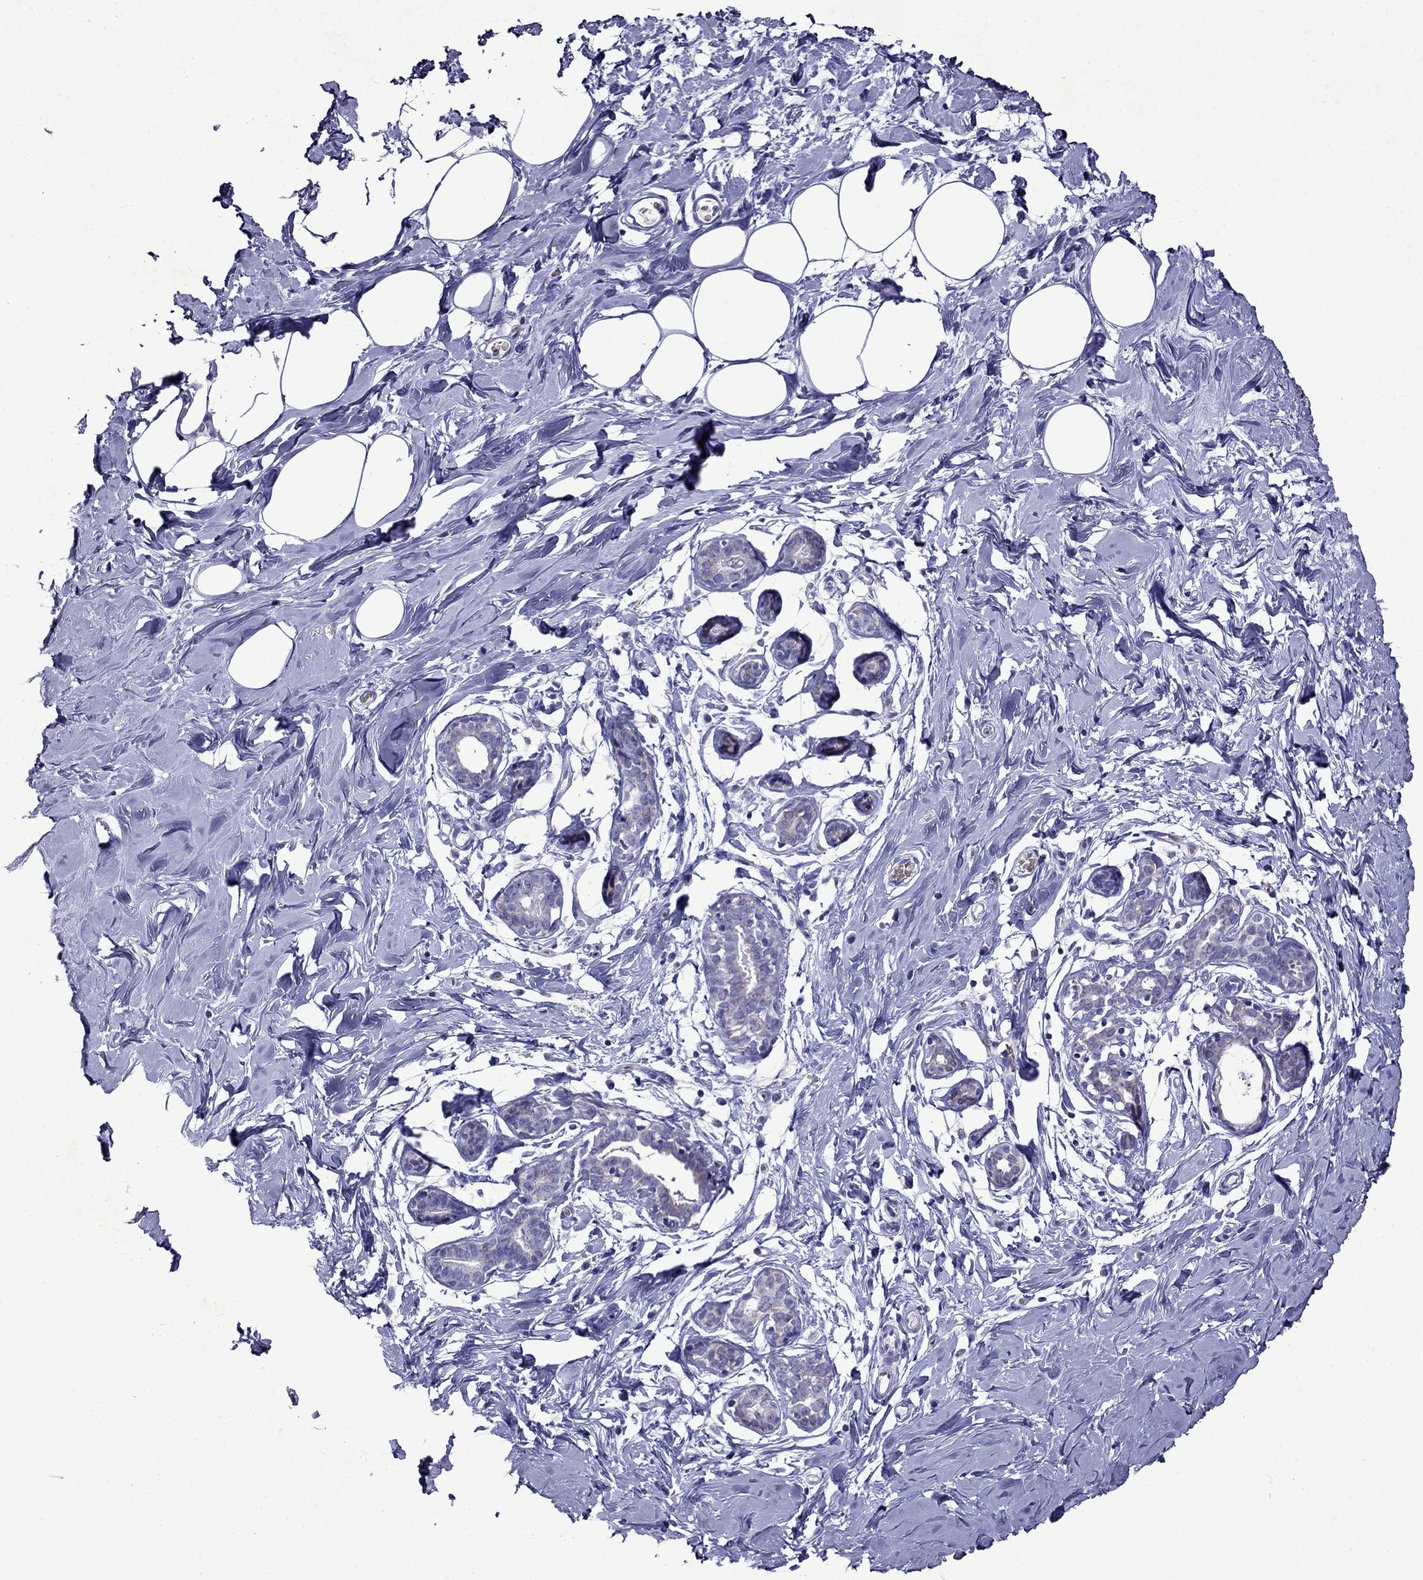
{"staining": {"intensity": "negative", "quantity": "none", "location": "none"}, "tissue": "breast", "cell_type": "Adipocytes", "image_type": "normal", "snomed": [{"axis": "morphology", "description": "Normal tissue, NOS"}, {"axis": "topography", "description": "Breast"}], "caption": "The photomicrograph exhibits no significant positivity in adipocytes of breast.", "gene": "TDRD1", "patient": {"sex": "female", "age": 27}}